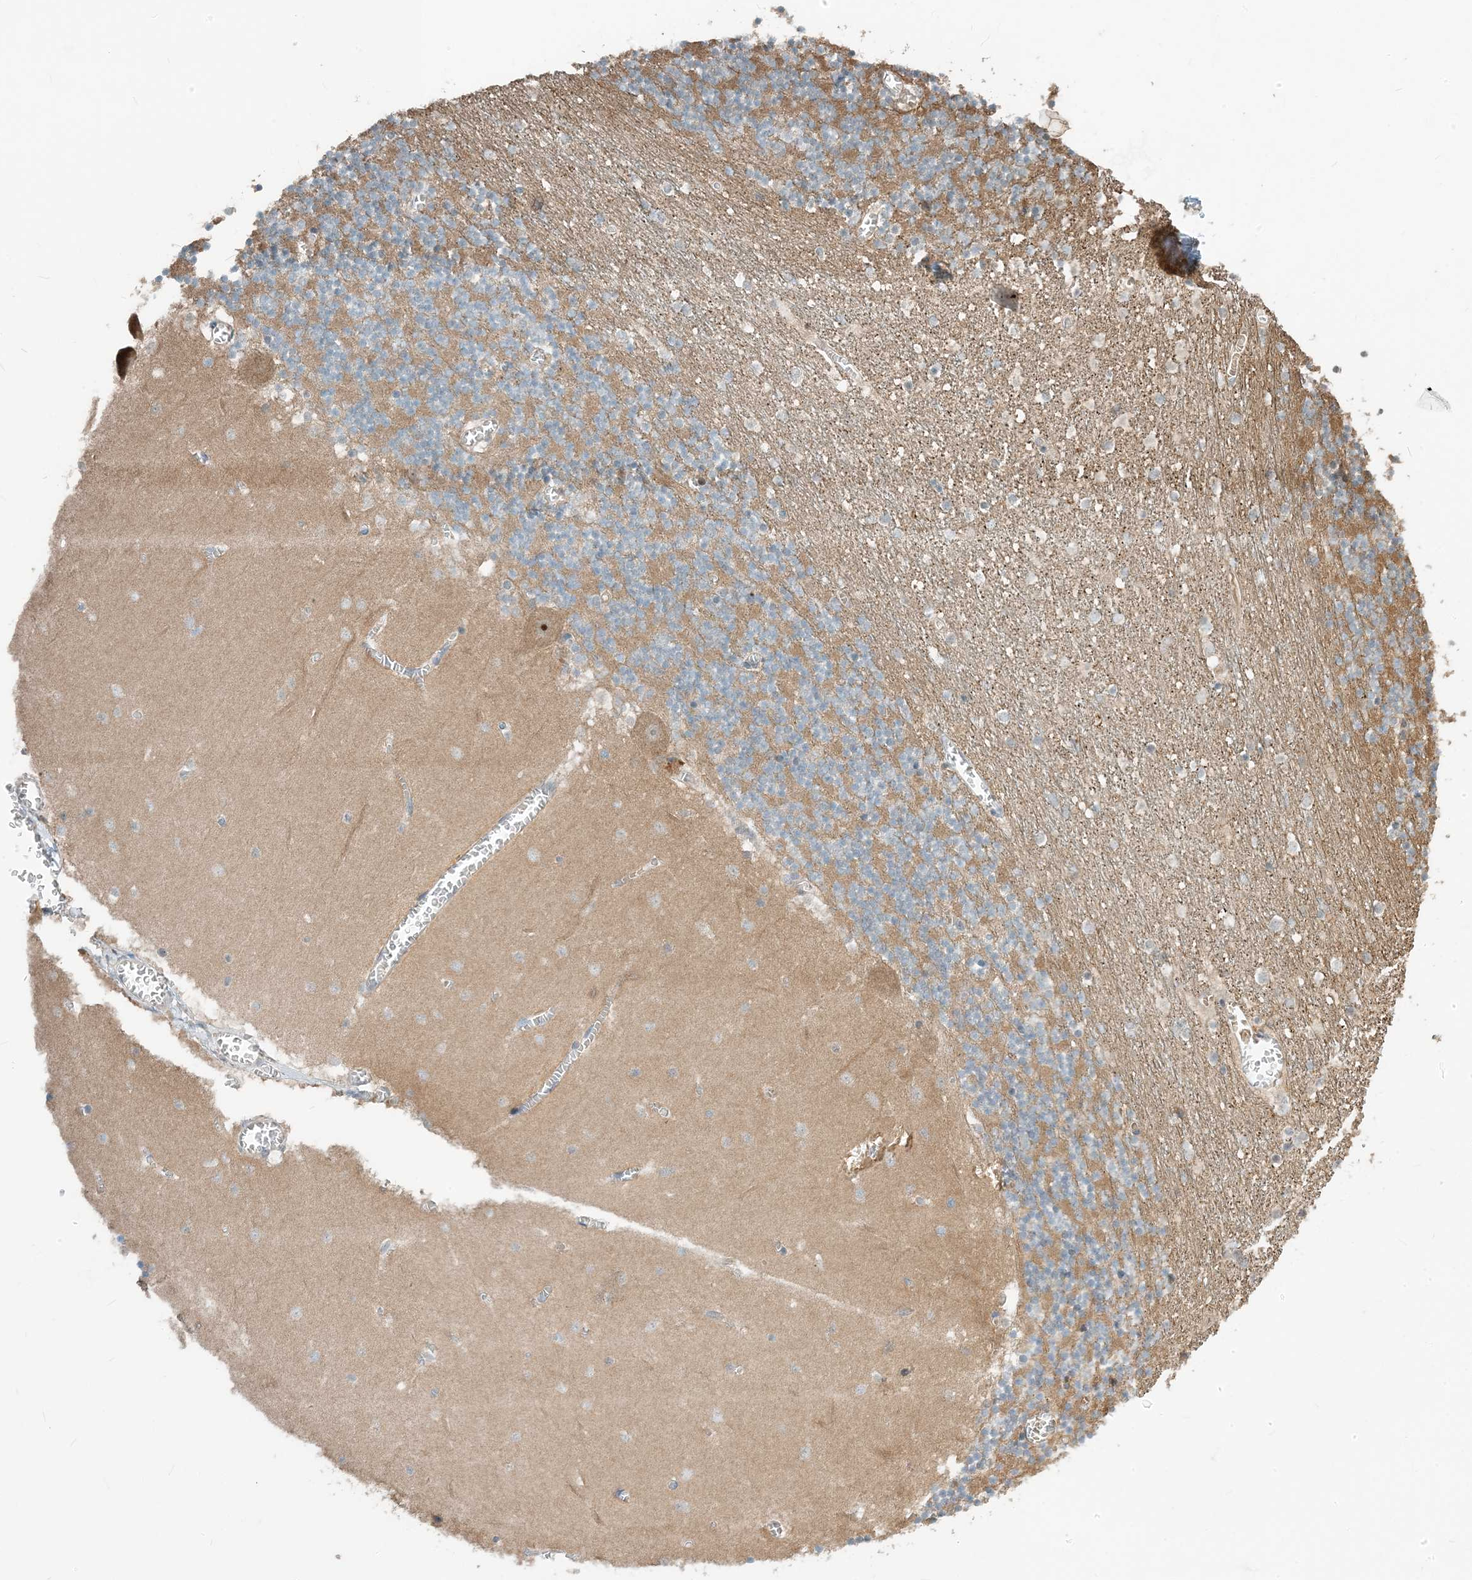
{"staining": {"intensity": "moderate", "quantity": "25%-75%", "location": "cytoplasmic/membranous"}, "tissue": "cerebellum", "cell_type": "Cells in granular layer", "image_type": "normal", "snomed": [{"axis": "morphology", "description": "Normal tissue, NOS"}, {"axis": "topography", "description": "Cerebellum"}], "caption": "Cells in granular layer display medium levels of moderate cytoplasmic/membranous positivity in about 25%-75% of cells in normal human cerebellum.", "gene": "ZBTB3", "patient": {"sex": "female", "age": 28}}